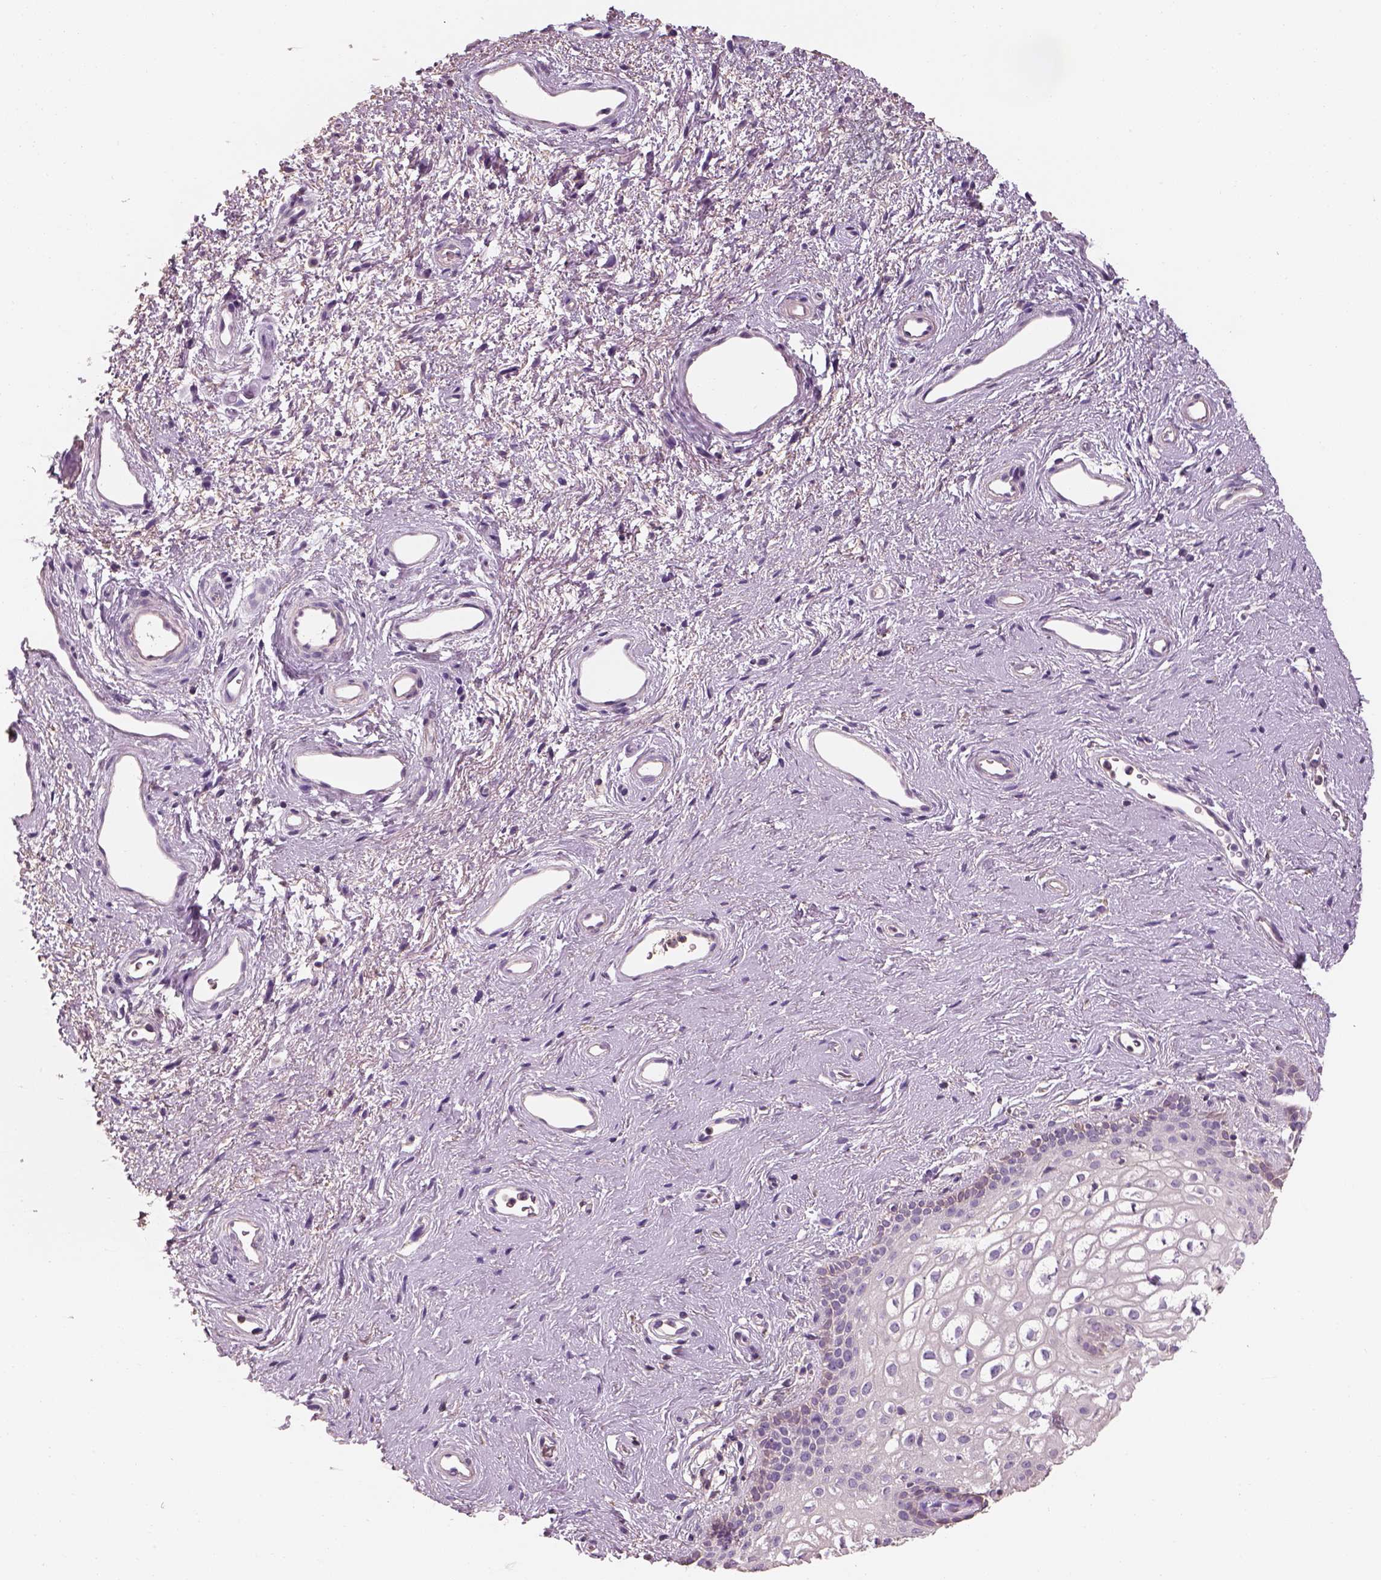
{"staining": {"intensity": "weak", "quantity": "<25%", "location": "cytoplasmic/membranous"}, "tissue": "skin", "cell_type": "Epidermal cells", "image_type": "normal", "snomed": [{"axis": "morphology", "description": "Normal tissue, NOS"}, {"axis": "topography", "description": "Anal"}], "caption": "The histopathology image demonstrates no significant staining in epidermal cells of skin.", "gene": "OTUD6A", "patient": {"sex": "female", "age": 46}}